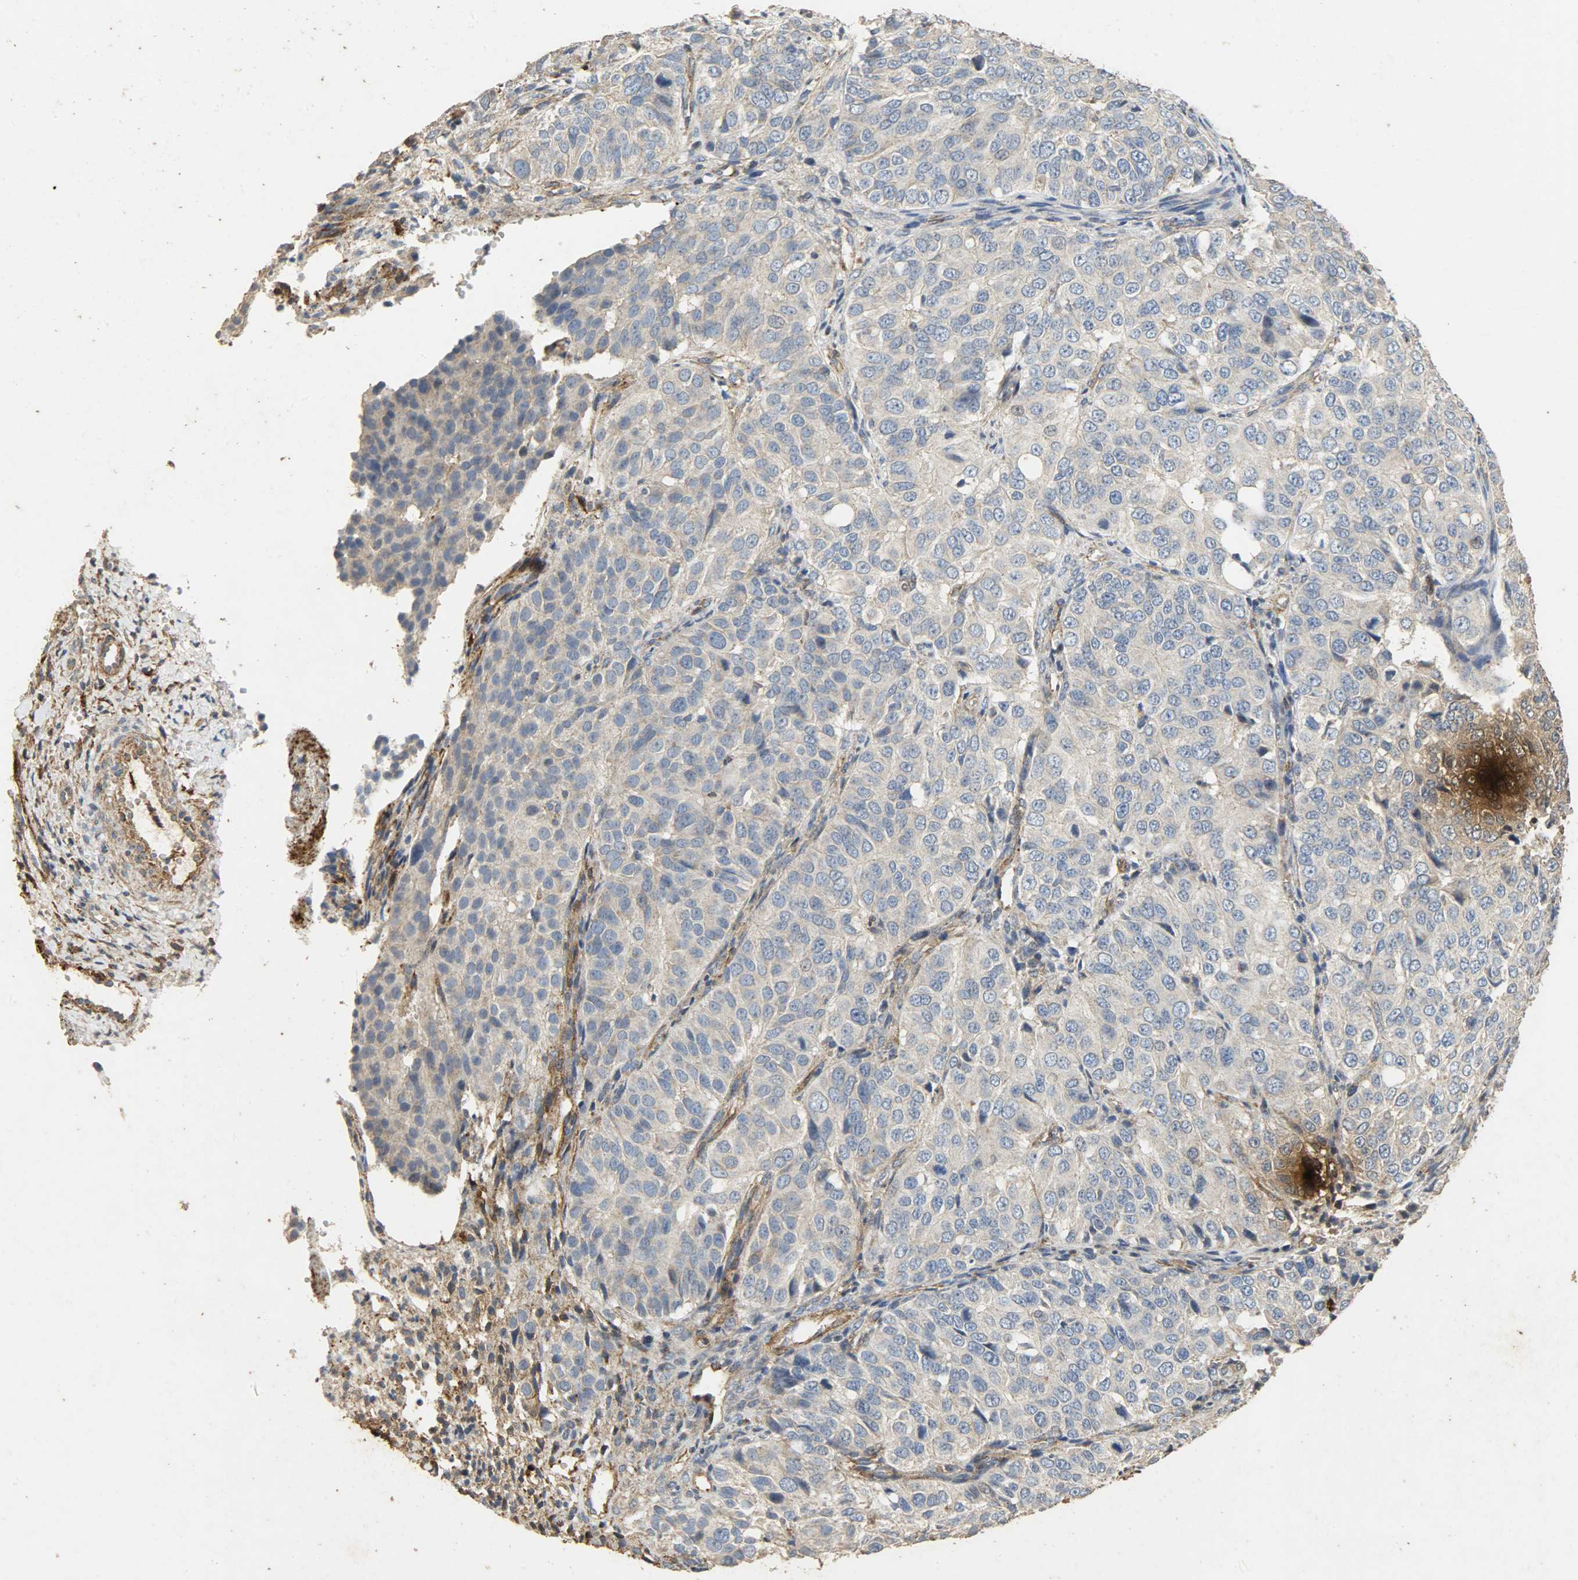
{"staining": {"intensity": "negative", "quantity": "none", "location": "none"}, "tissue": "ovarian cancer", "cell_type": "Tumor cells", "image_type": "cancer", "snomed": [{"axis": "morphology", "description": "Carcinoma, endometroid"}, {"axis": "topography", "description": "Ovary"}], "caption": "A histopathology image of ovarian cancer (endometroid carcinoma) stained for a protein demonstrates no brown staining in tumor cells.", "gene": "TPM4", "patient": {"sex": "female", "age": 51}}